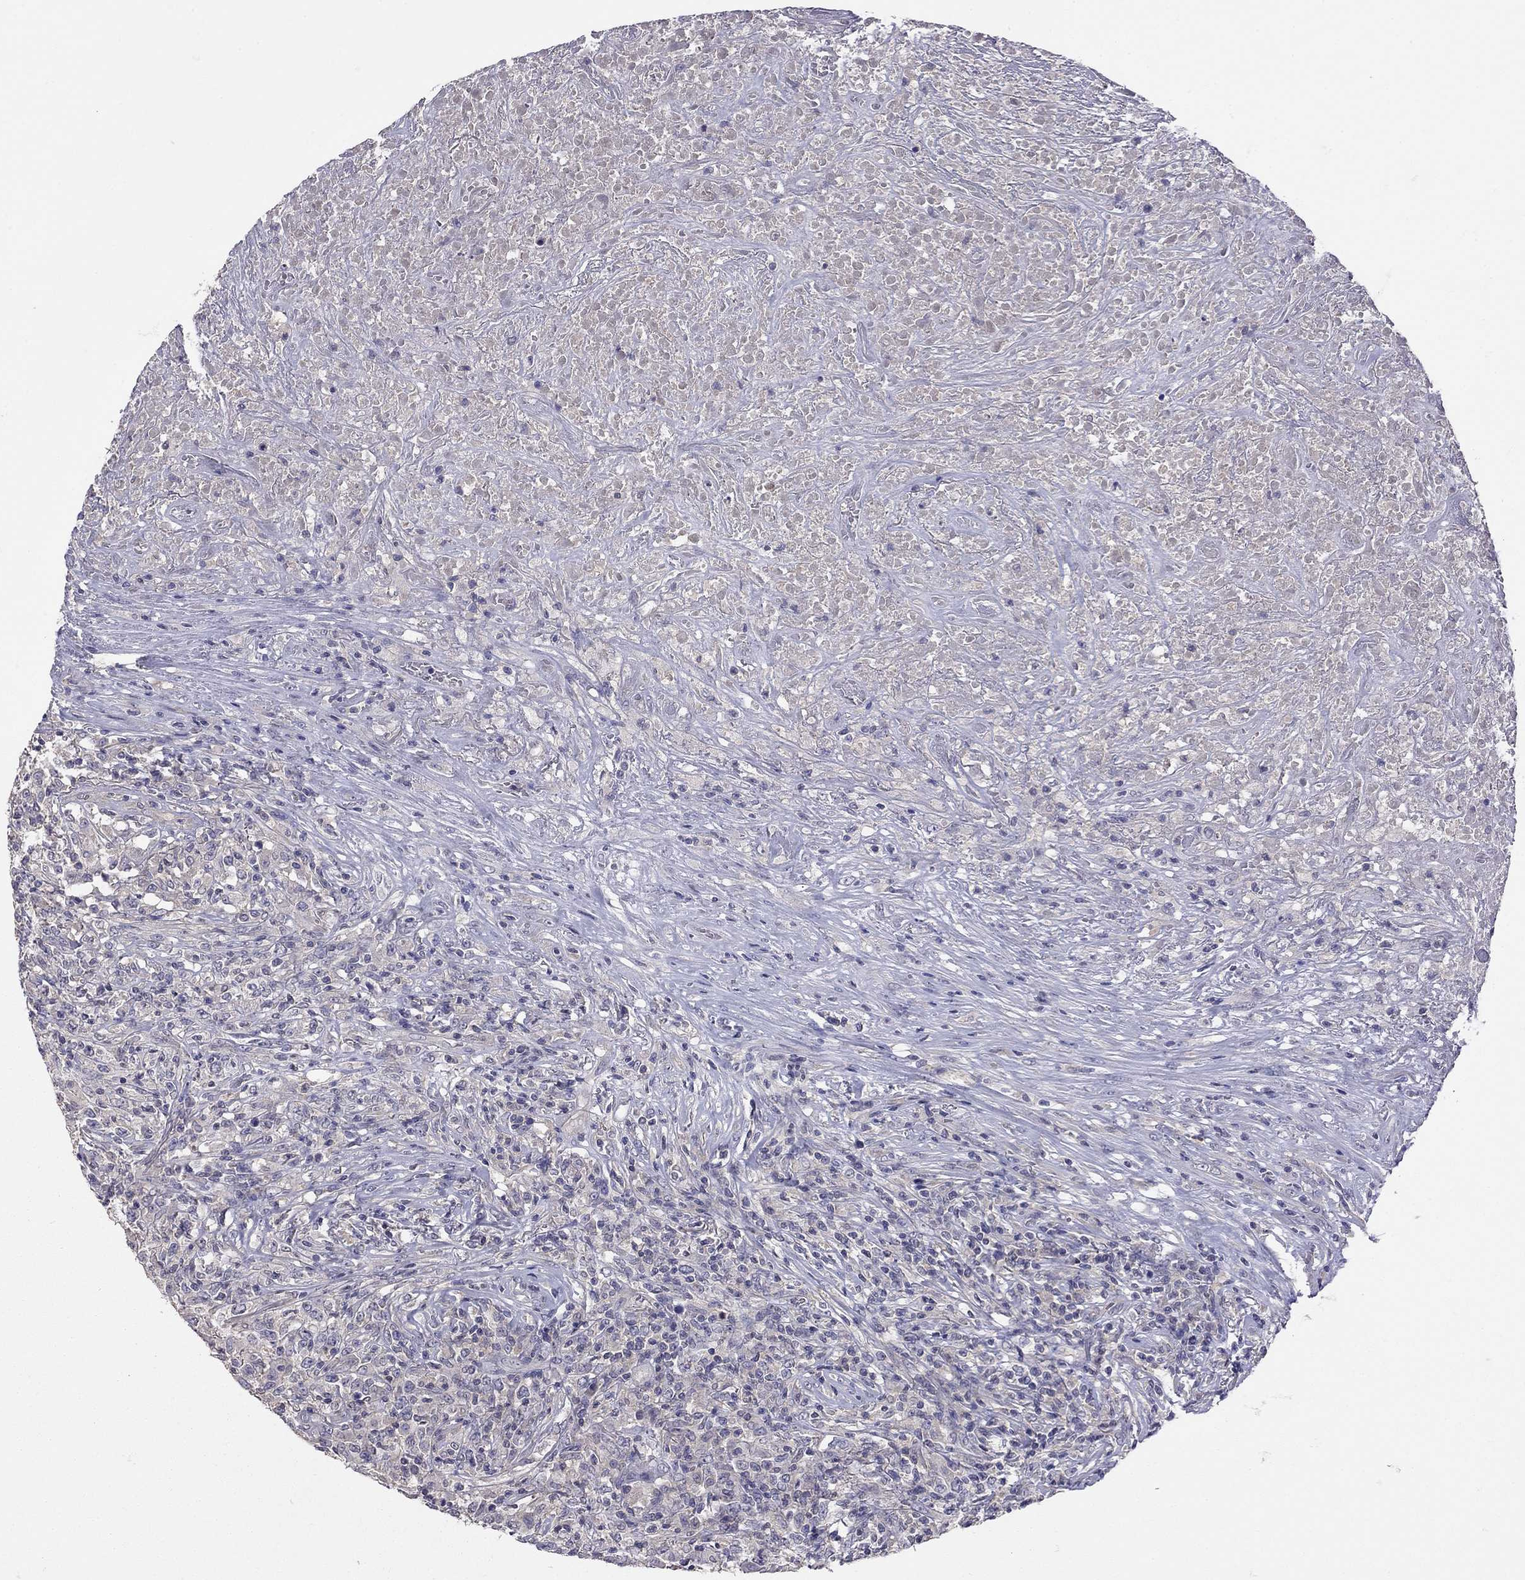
{"staining": {"intensity": "negative", "quantity": "none", "location": "none"}, "tissue": "lymphoma", "cell_type": "Tumor cells", "image_type": "cancer", "snomed": [{"axis": "morphology", "description": "Malignant lymphoma, non-Hodgkin's type, High grade"}, {"axis": "topography", "description": "Lung"}], "caption": "High magnification brightfield microscopy of lymphoma stained with DAB (3,3'-diaminobenzidine) (brown) and counterstained with hematoxylin (blue): tumor cells show no significant staining. (DAB immunohistochemistry (IHC), high magnification).", "gene": "RTP5", "patient": {"sex": "male", "age": 79}}